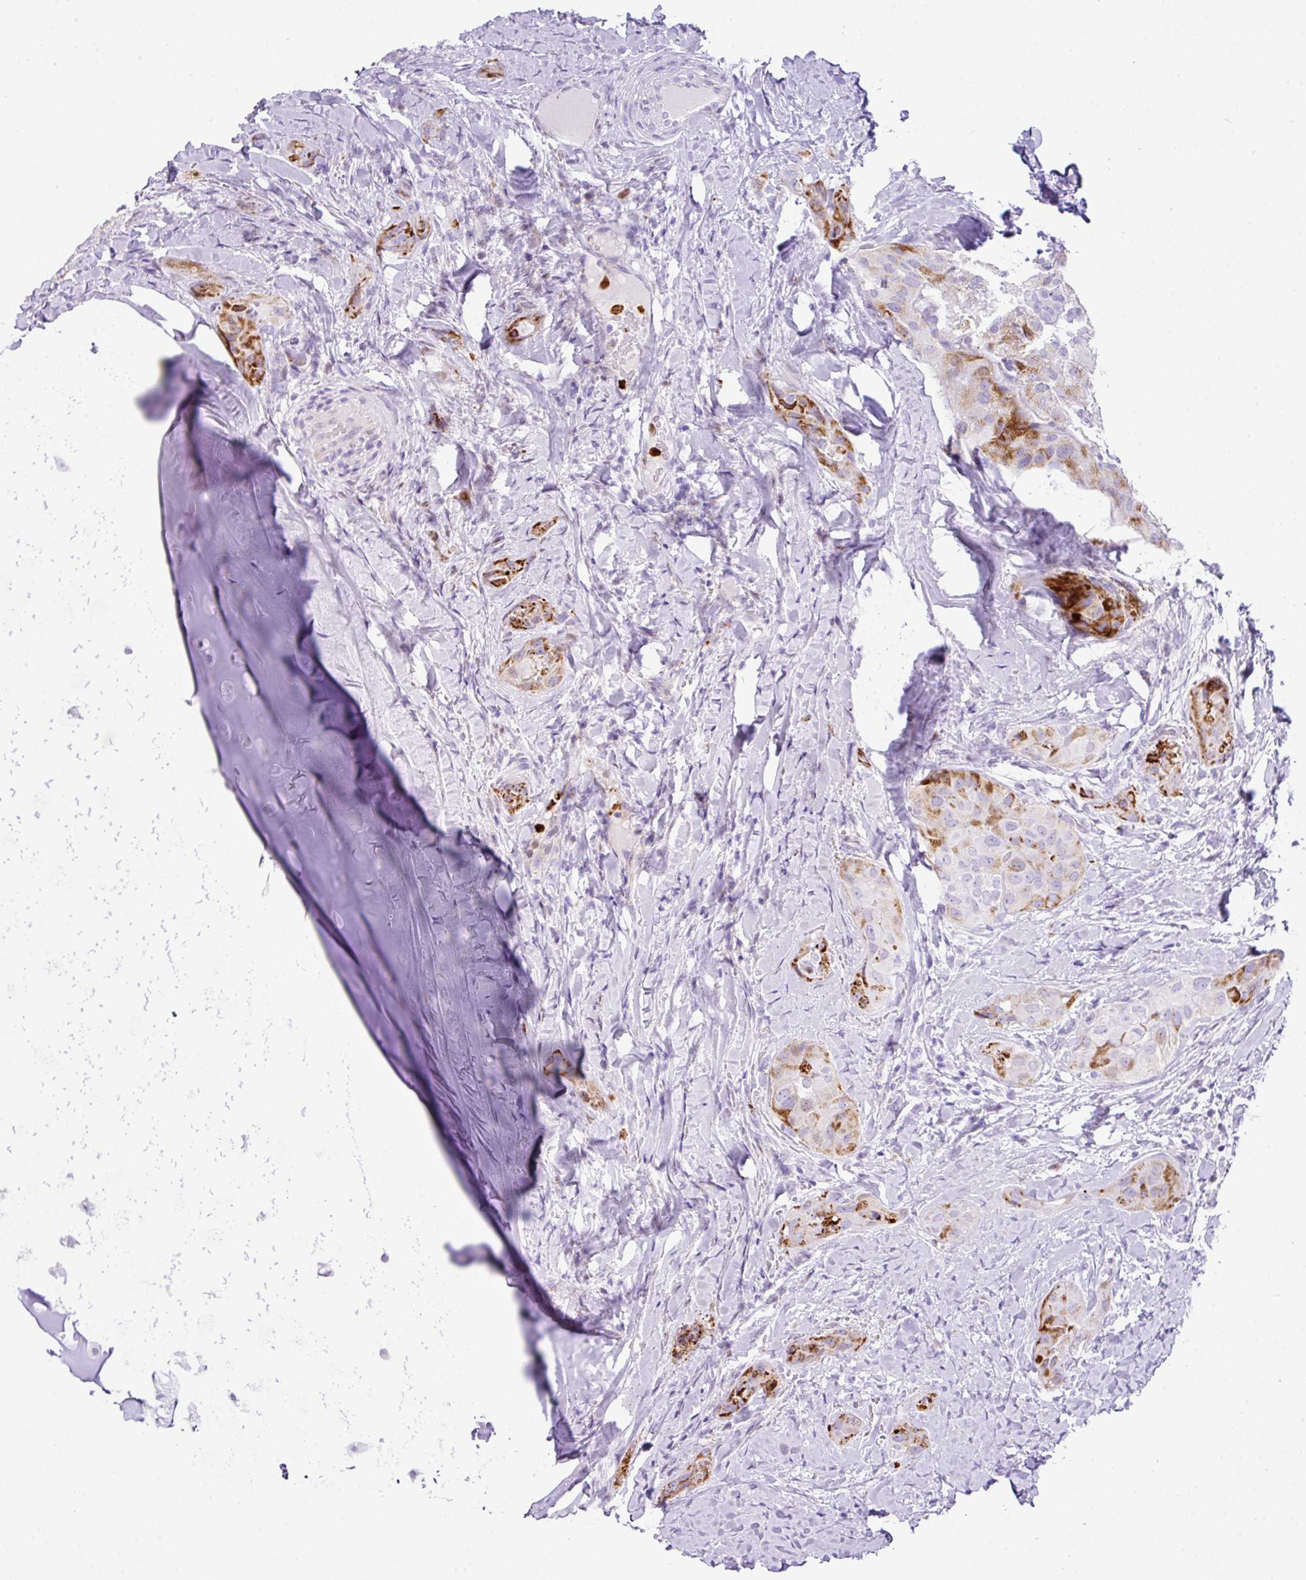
{"staining": {"intensity": "strong", "quantity": "25%-75%", "location": "cytoplasmic/membranous"}, "tissue": "thyroid cancer", "cell_type": "Tumor cells", "image_type": "cancer", "snomed": [{"axis": "morphology", "description": "Normal tissue, NOS"}, {"axis": "morphology", "description": "Papillary adenocarcinoma, NOS"}, {"axis": "topography", "description": "Thyroid gland"}], "caption": "This micrograph demonstrates immunohistochemistry staining of human papillary adenocarcinoma (thyroid), with high strong cytoplasmic/membranous positivity in about 25%-75% of tumor cells.", "gene": "RCAN2", "patient": {"sex": "female", "age": 59}}